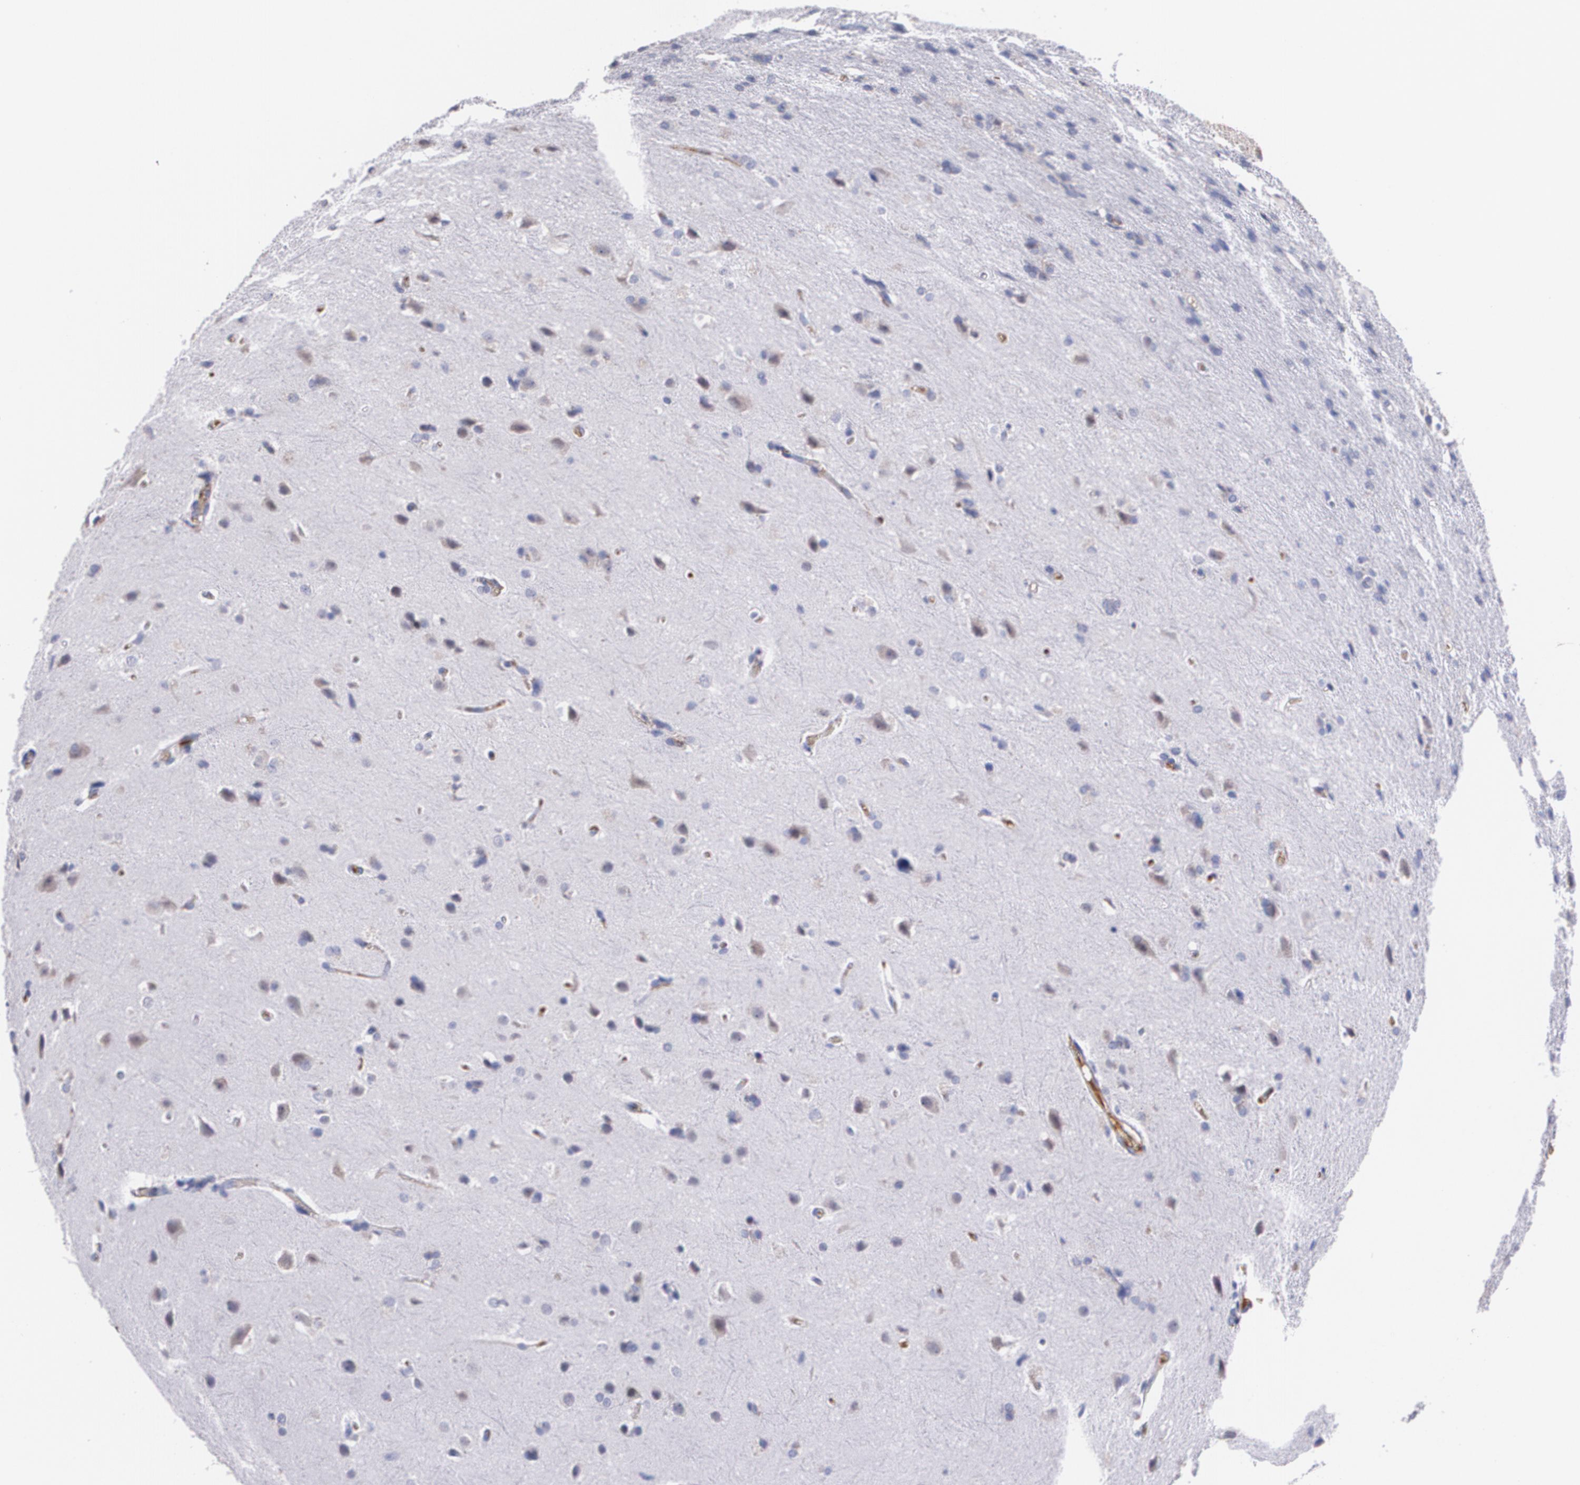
{"staining": {"intensity": "weak", "quantity": "<25%", "location": "cytoplasmic/membranous"}, "tissue": "glioma", "cell_type": "Tumor cells", "image_type": "cancer", "snomed": [{"axis": "morphology", "description": "Glioma, malignant, High grade"}, {"axis": "topography", "description": "Brain"}], "caption": "There is no significant expression in tumor cells of glioma.", "gene": "AMBP", "patient": {"sex": "male", "age": 68}}